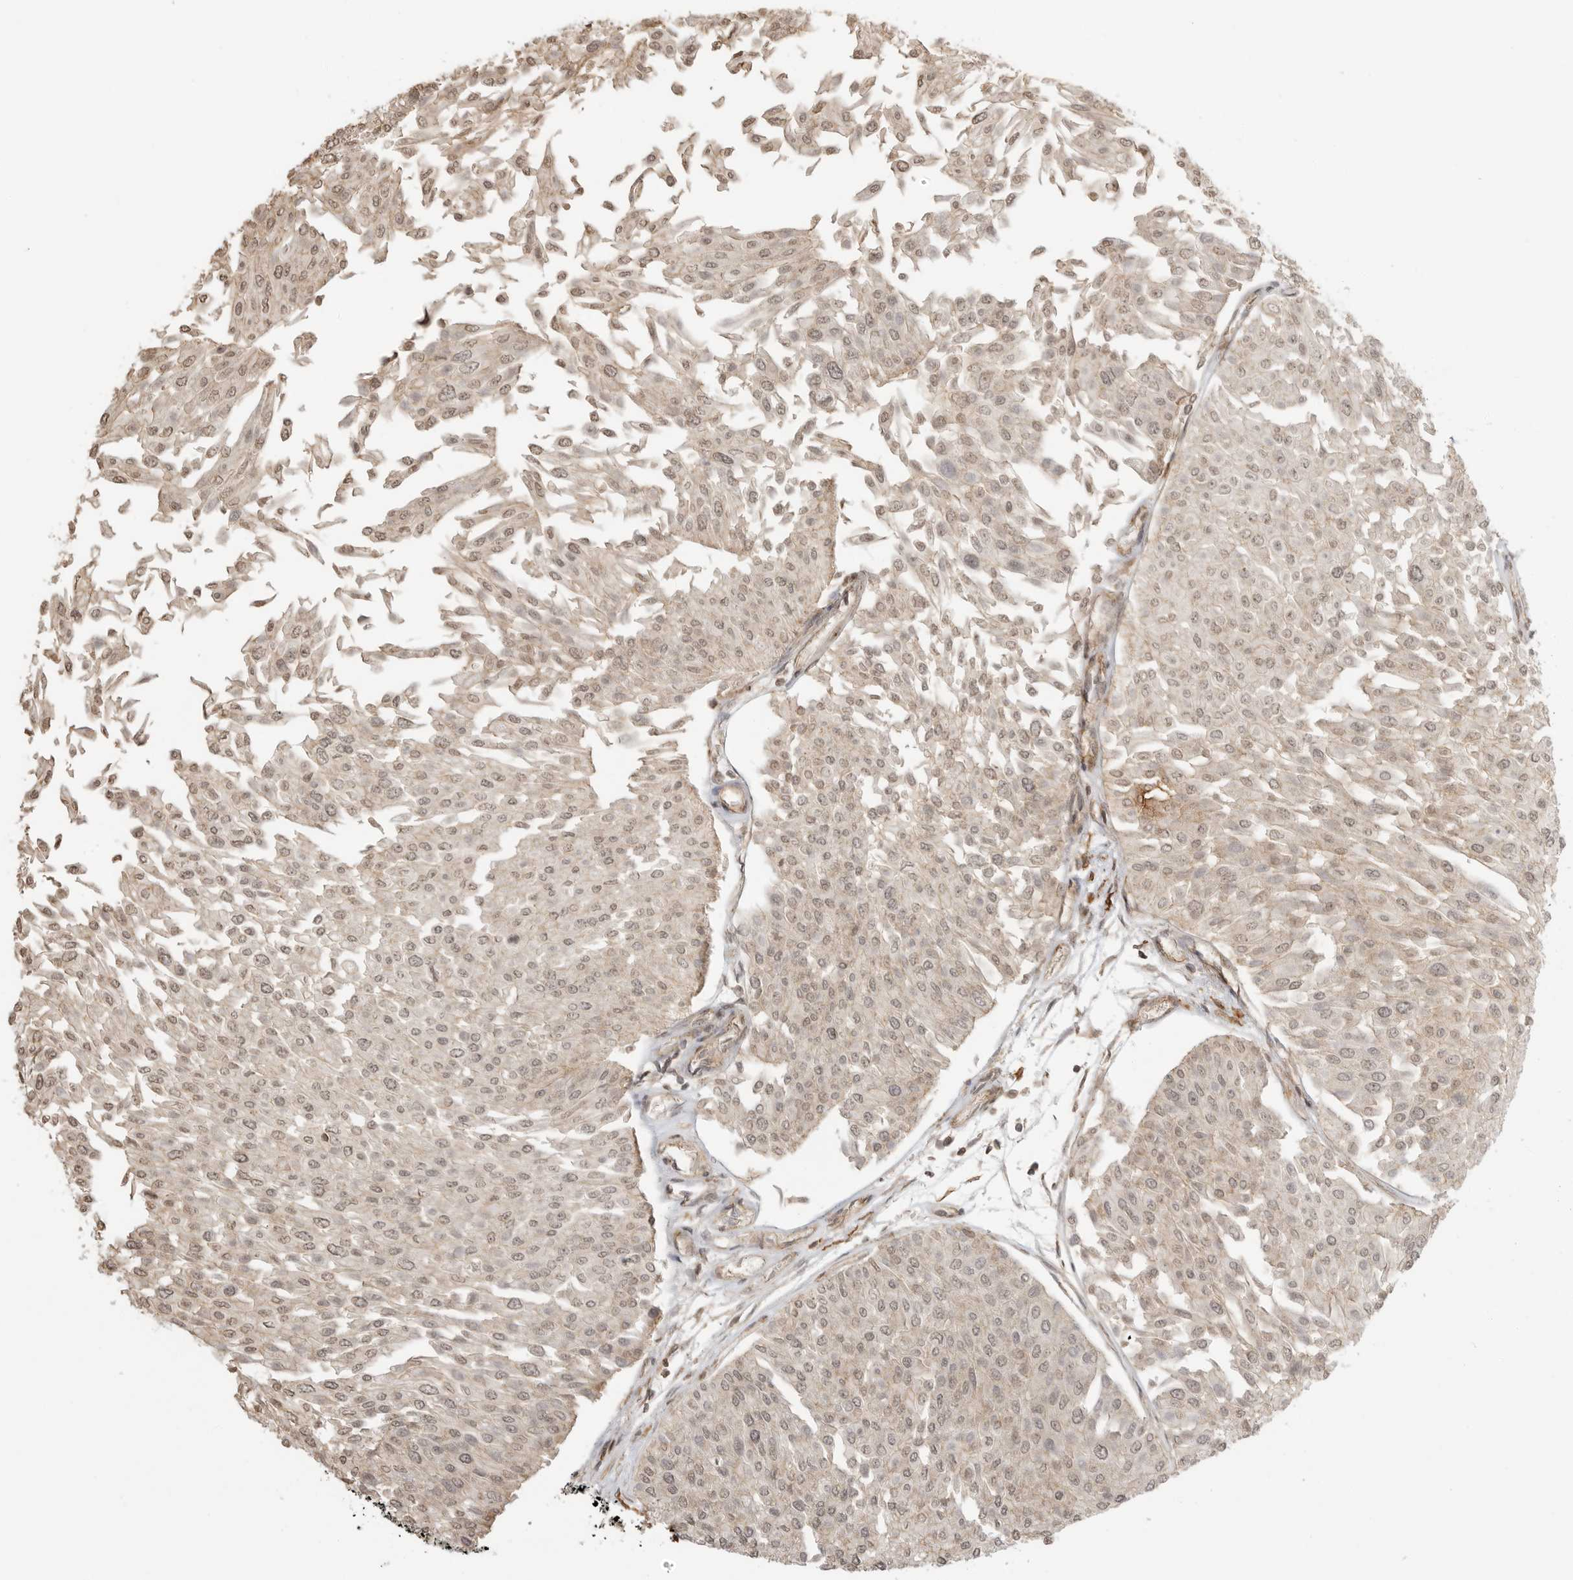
{"staining": {"intensity": "weak", "quantity": ">75%", "location": "cytoplasmic/membranous,nuclear"}, "tissue": "urothelial cancer", "cell_type": "Tumor cells", "image_type": "cancer", "snomed": [{"axis": "morphology", "description": "Urothelial carcinoma, Low grade"}, {"axis": "topography", "description": "Urinary bladder"}], "caption": "Urothelial carcinoma (low-grade) stained with DAB (3,3'-diaminobenzidine) immunohistochemistry reveals low levels of weak cytoplasmic/membranous and nuclear expression in approximately >75% of tumor cells. Nuclei are stained in blue.", "gene": "GPC2", "patient": {"sex": "male", "age": 67}}